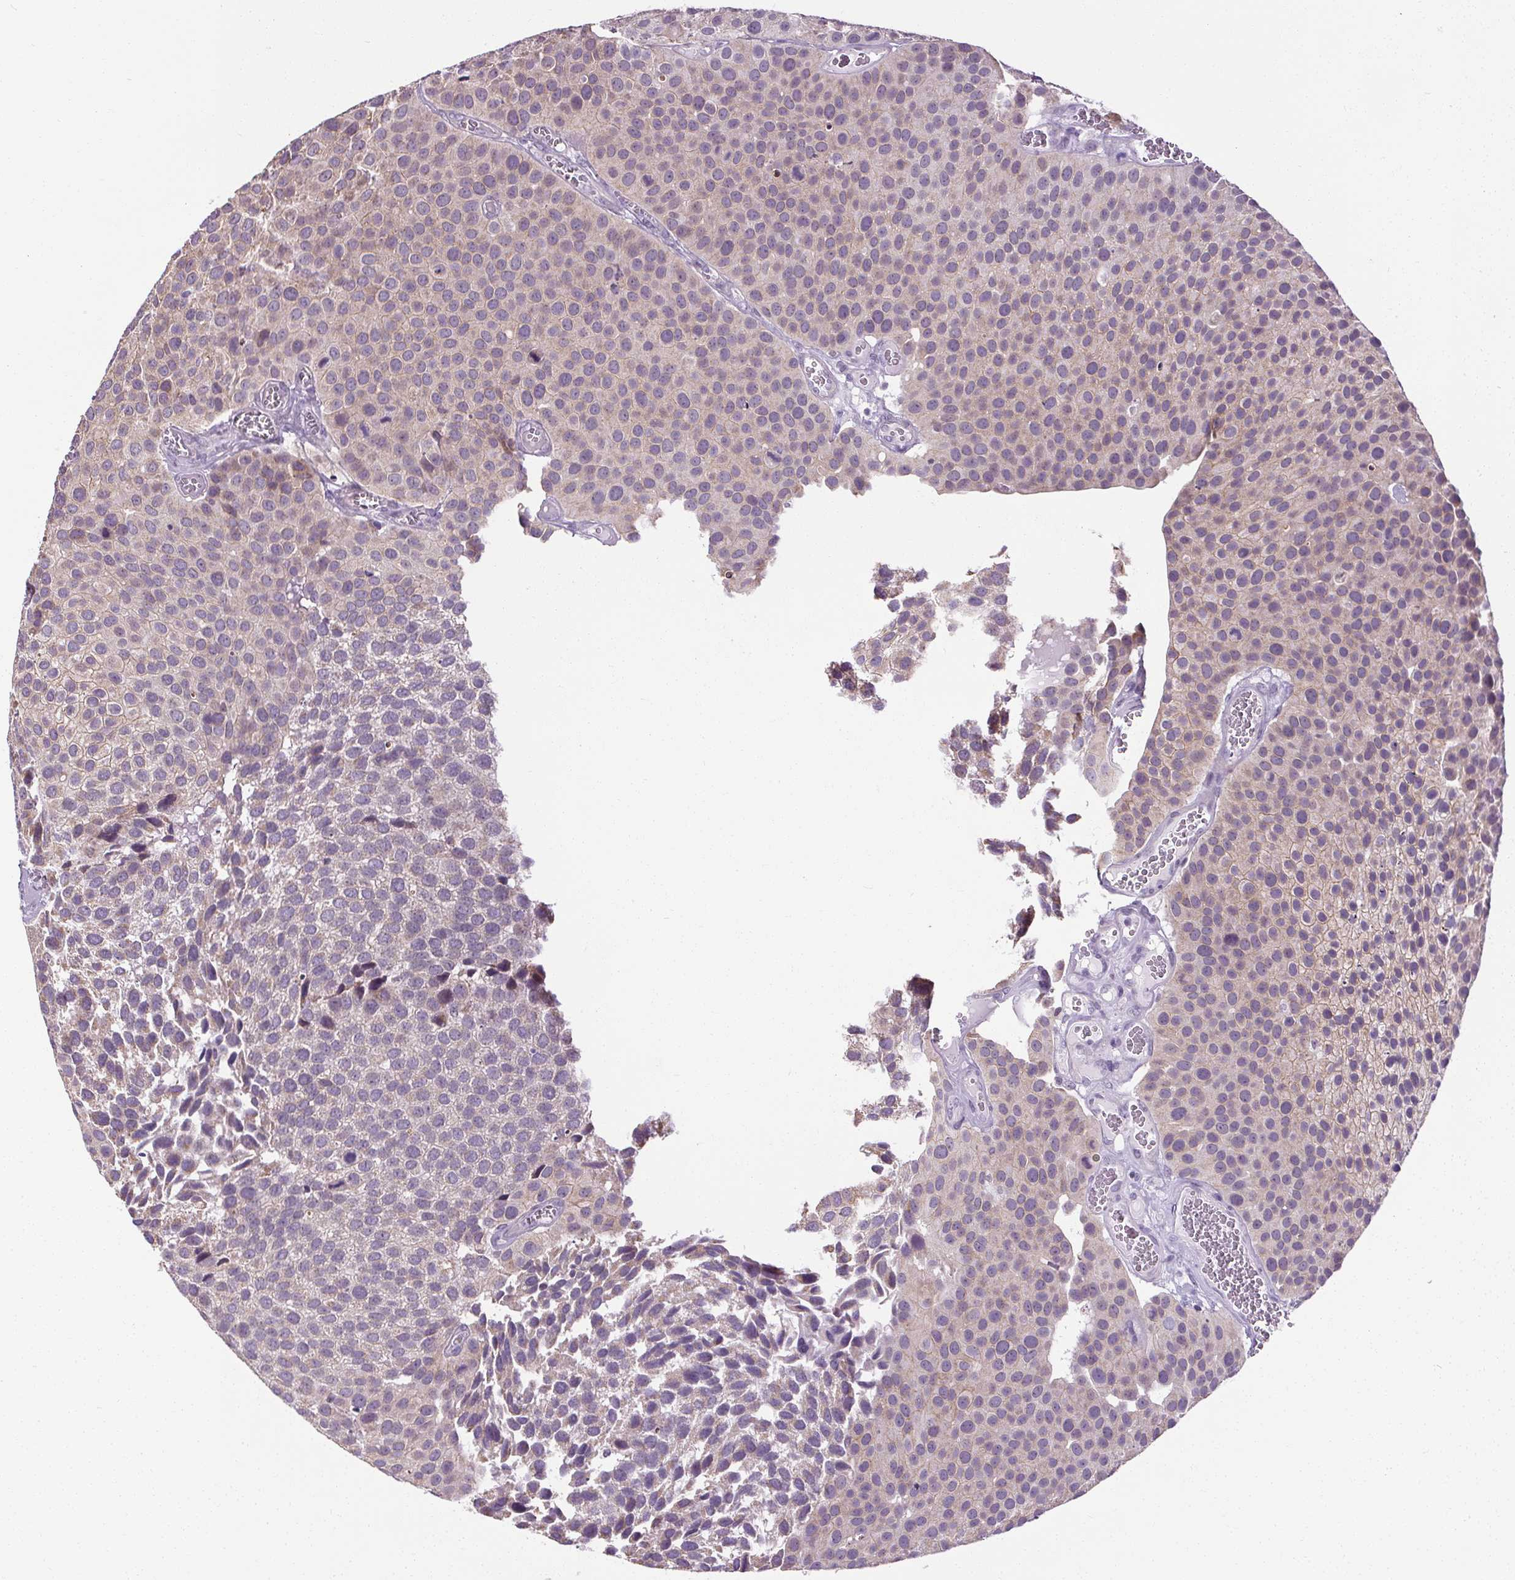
{"staining": {"intensity": "negative", "quantity": "none", "location": "none"}, "tissue": "urothelial cancer", "cell_type": "Tumor cells", "image_type": "cancer", "snomed": [{"axis": "morphology", "description": "Urothelial carcinoma, Low grade"}, {"axis": "topography", "description": "Urinary bladder"}], "caption": "There is no significant expression in tumor cells of urothelial cancer. The staining was performed using DAB (3,3'-diaminobenzidine) to visualize the protein expression in brown, while the nuclei were stained in blue with hematoxylin (Magnification: 20x).", "gene": "TMEM240", "patient": {"sex": "female", "age": 69}}